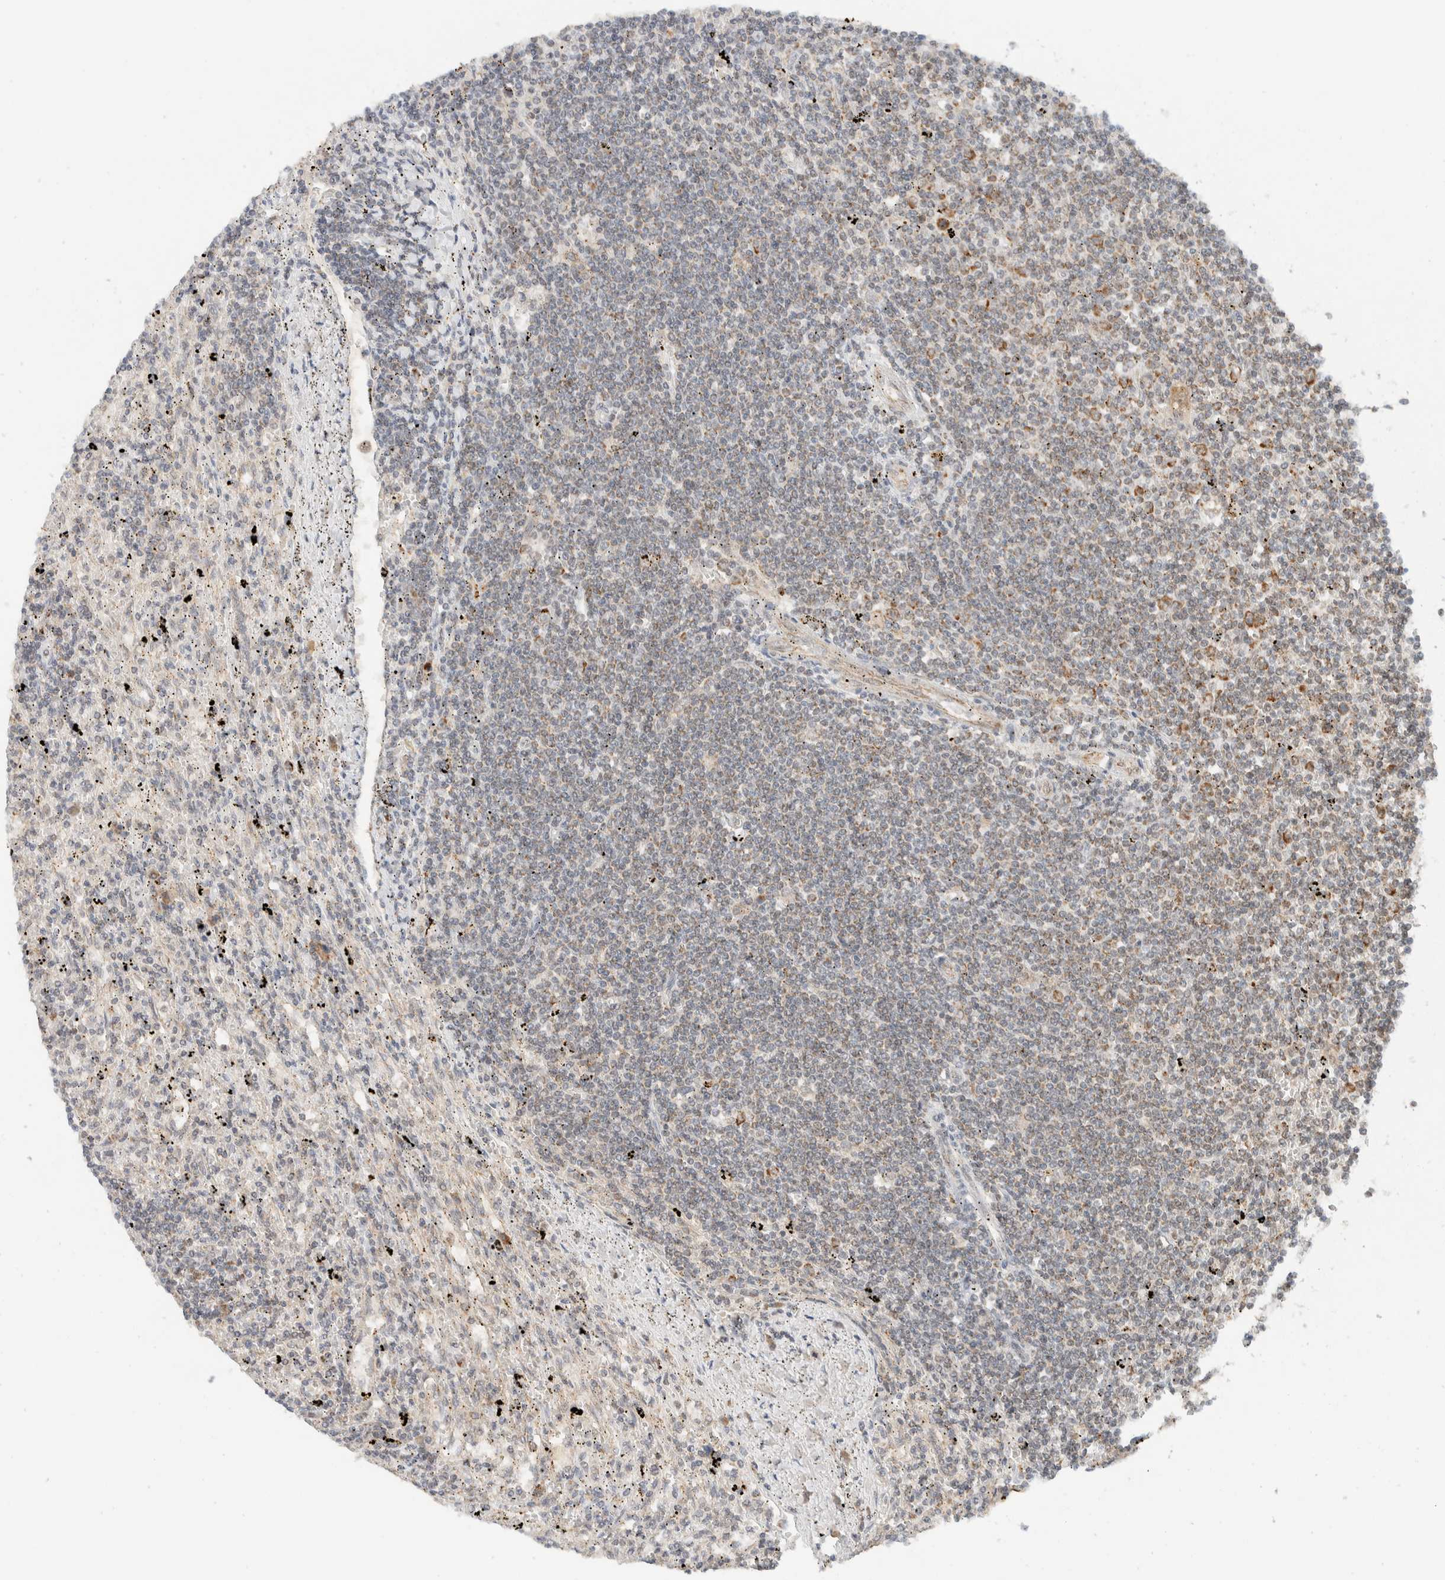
{"staining": {"intensity": "moderate", "quantity": "<25%", "location": "cytoplasmic/membranous"}, "tissue": "lymphoma", "cell_type": "Tumor cells", "image_type": "cancer", "snomed": [{"axis": "morphology", "description": "Malignant lymphoma, non-Hodgkin's type, Low grade"}, {"axis": "topography", "description": "Spleen"}], "caption": "The photomicrograph shows a brown stain indicating the presence of a protein in the cytoplasmic/membranous of tumor cells in lymphoma.", "gene": "MRPL41", "patient": {"sex": "male", "age": 76}}